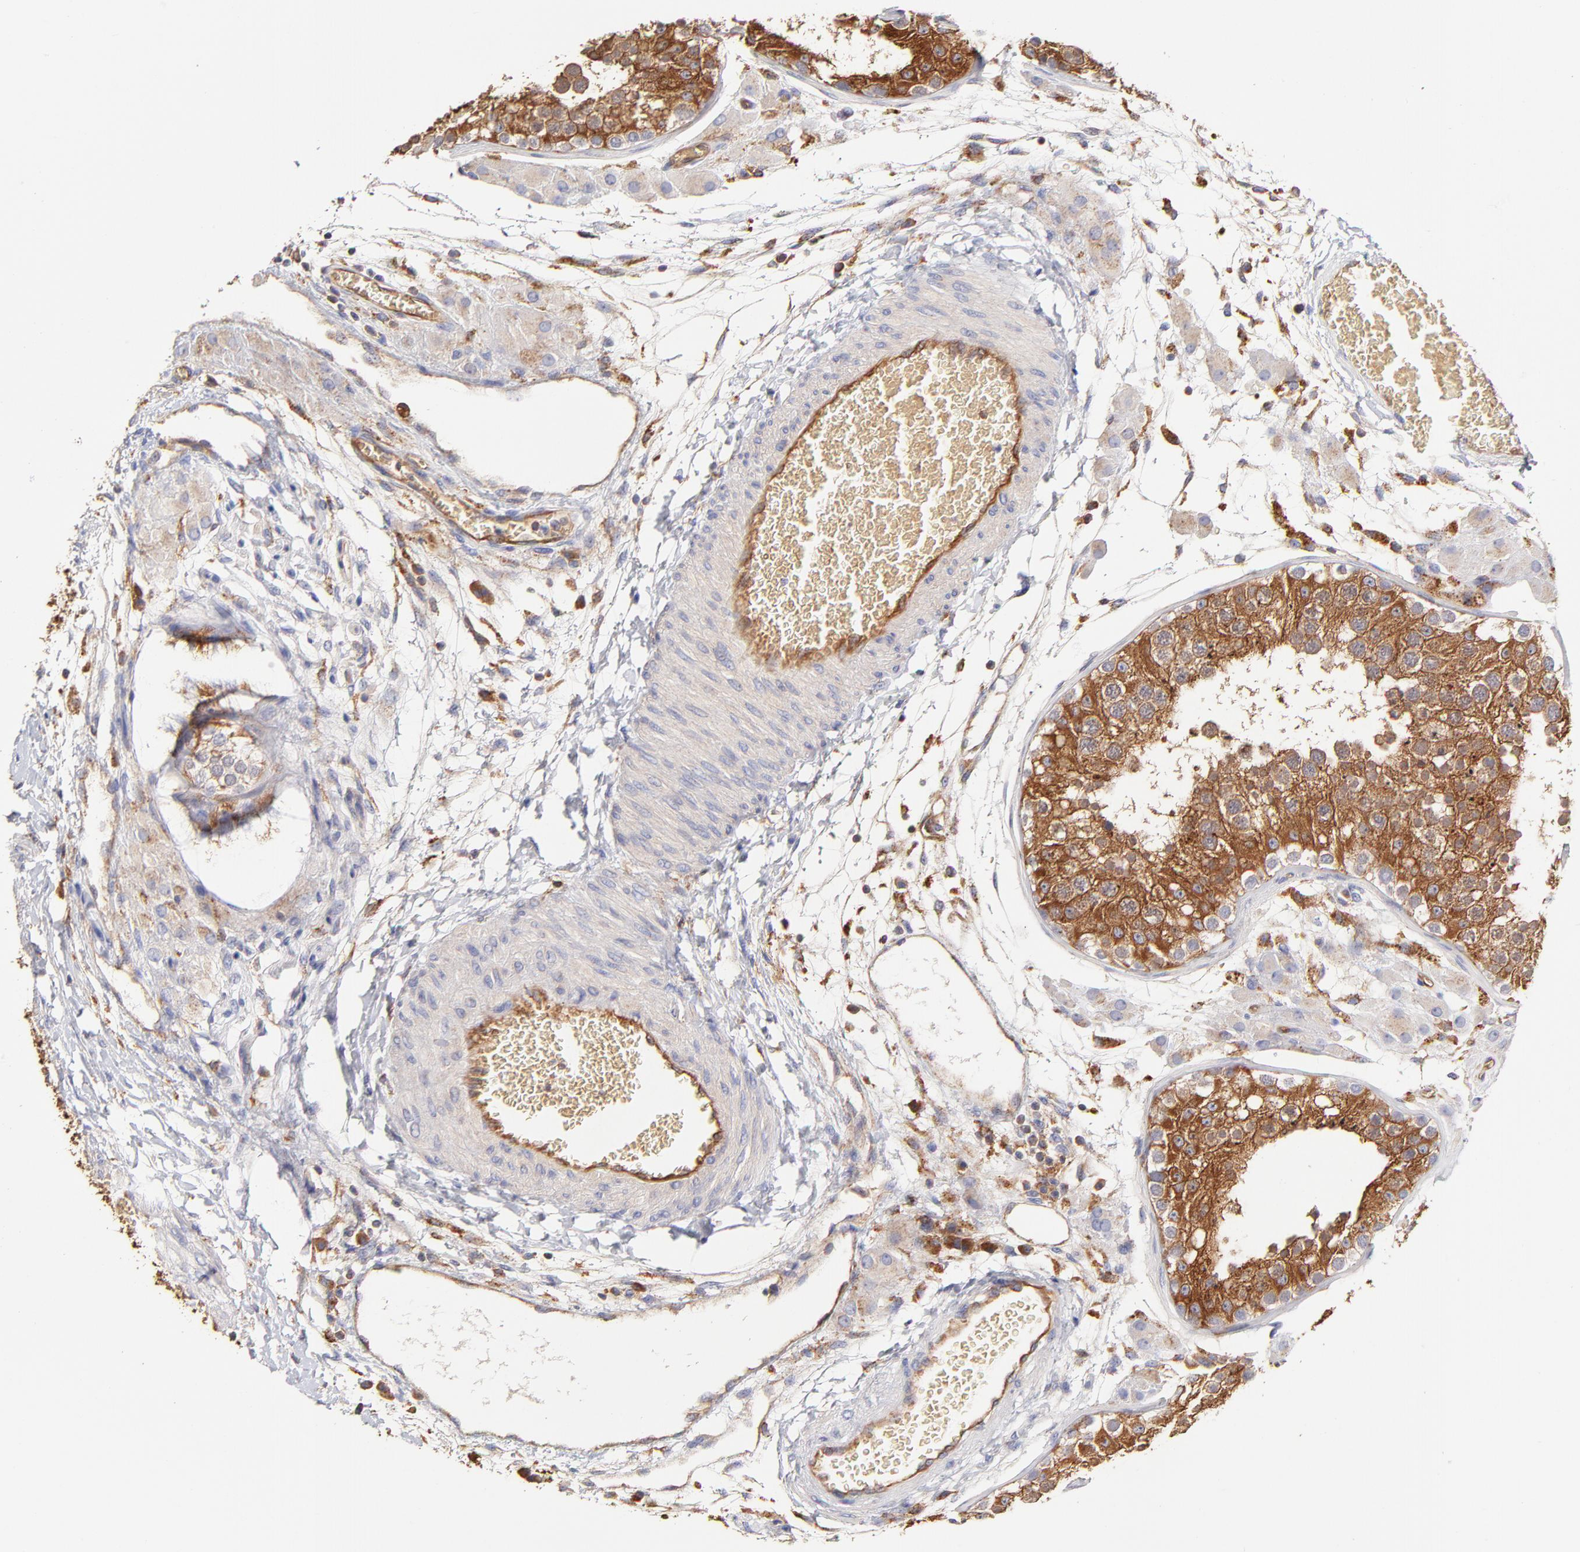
{"staining": {"intensity": "moderate", "quantity": ">75%", "location": "cytoplasmic/membranous"}, "tissue": "testis", "cell_type": "Cells in seminiferous ducts", "image_type": "normal", "snomed": [{"axis": "morphology", "description": "Normal tissue, NOS"}, {"axis": "topography", "description": "Testis"}], "caption": "The histopathology image demonstrates a brown stain indicating the presence of a protein in the cytoplasmic/membranous of cells in seminiferous ducts in testis. The staining was performed using DAB (3,3'-diaminobenzidine), with brown indicating positive protein expression. Nuclei are stained blue with hematoxylin.", "gene": "CD2AP", "patient": {"sex": "male", "age": 26}}